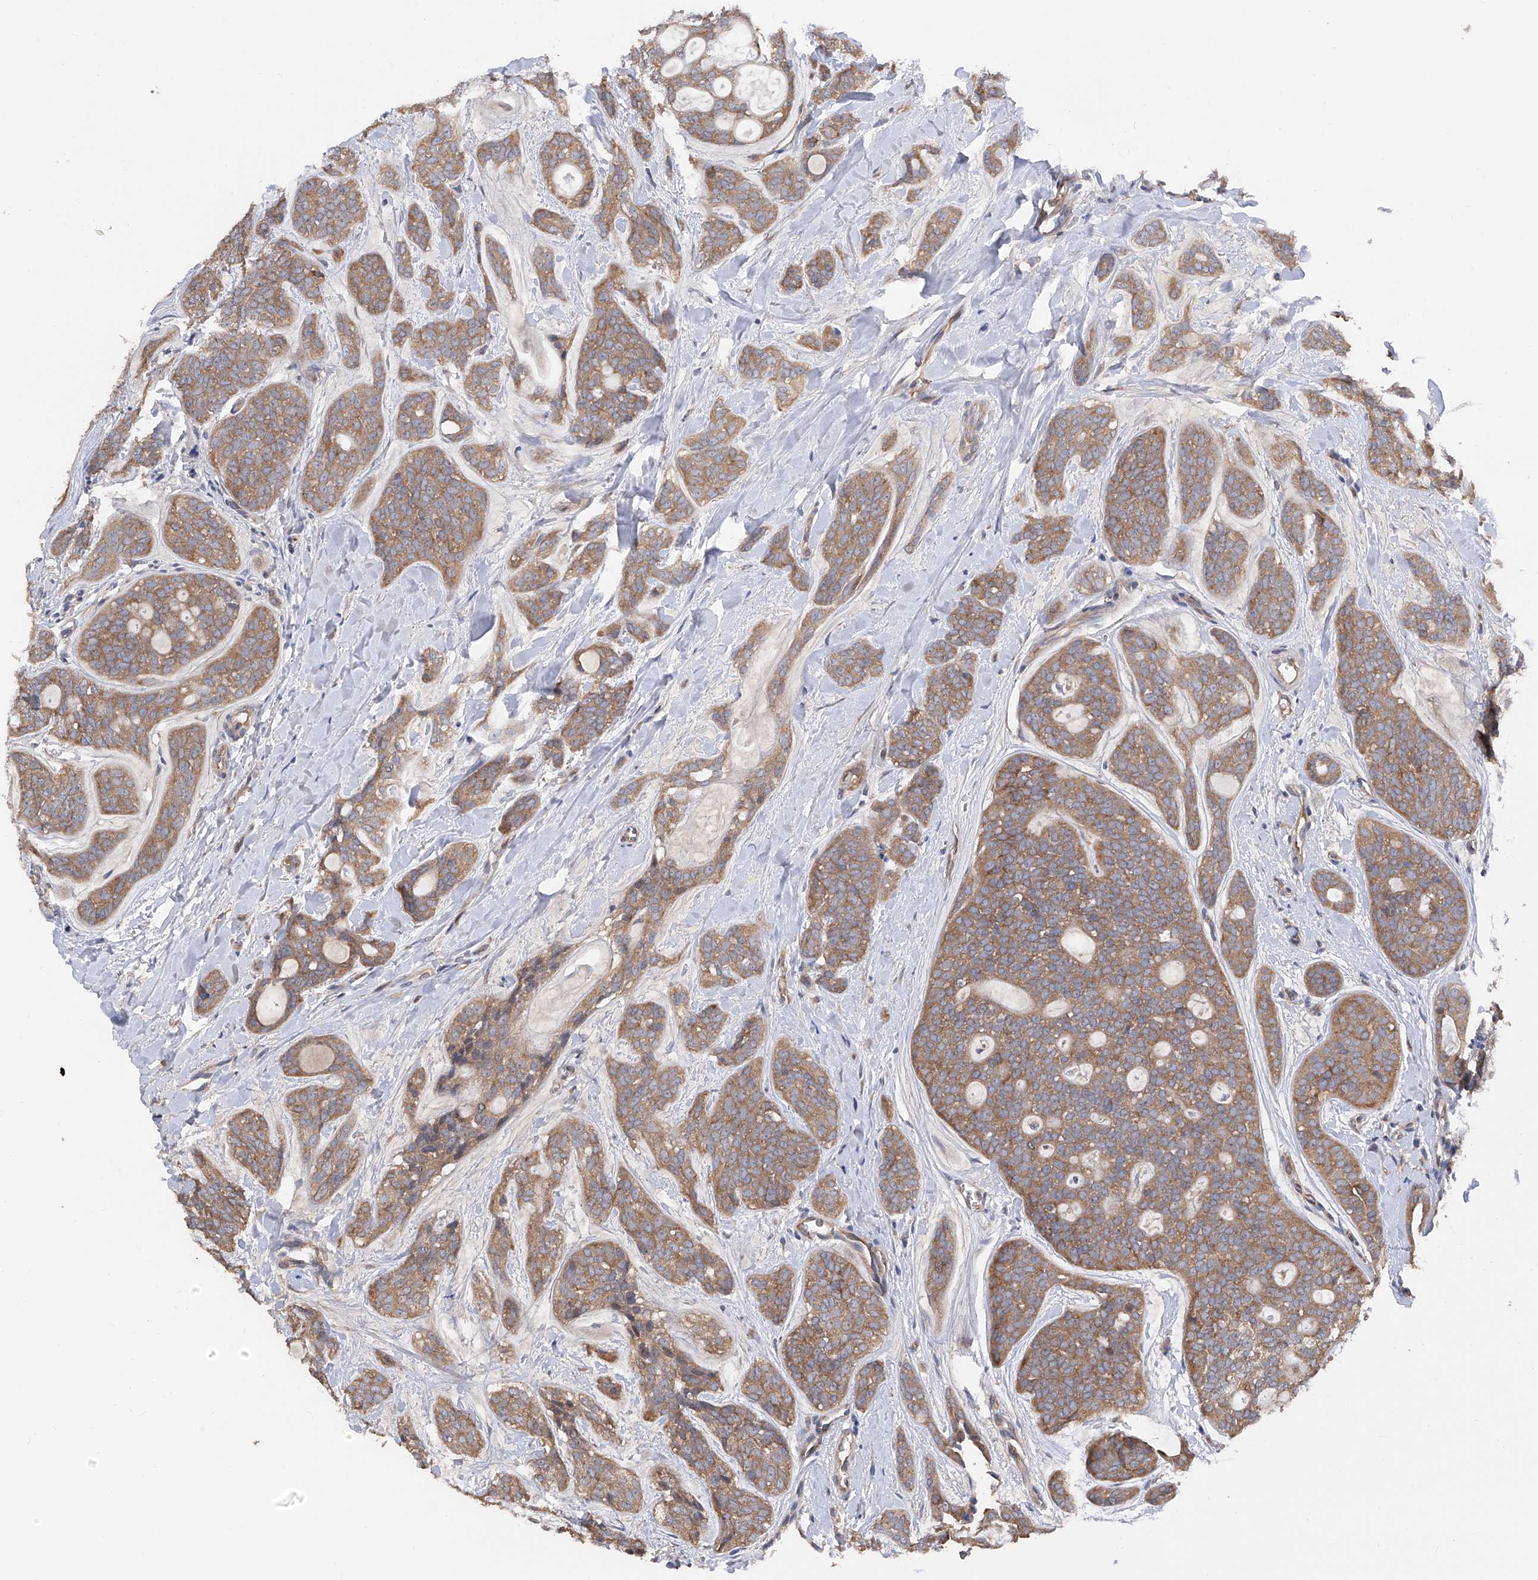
{"staining": {"intensity": "moderate", "quantity": ">75%", "location": "cytoplasmic/membranous"}, "tissue": "head and neck cancer", "cell_type": "Tumor cells", "image_type": "cancer", "snomed": [{"axis": "morphology", "description": "Adenocarcinoma, NOS"}, {"axis": "topography", "description": "Head-Neck"}], "caption": "Adenocarcinoma (head and neck) was stained to show a protein in brown. There is medium levels of moderate cytoplasmic/membranous staining in about >75% of tumor cells. The staining was performed using DAB (3,3'-diaminobenzidine) to visualize the protein expression in brown, while the nuclei were stained in blue with hematoxylin (Magnification: 20x).", "gene": "PTK2", "patient": {"sex": "male", "age": 66}}